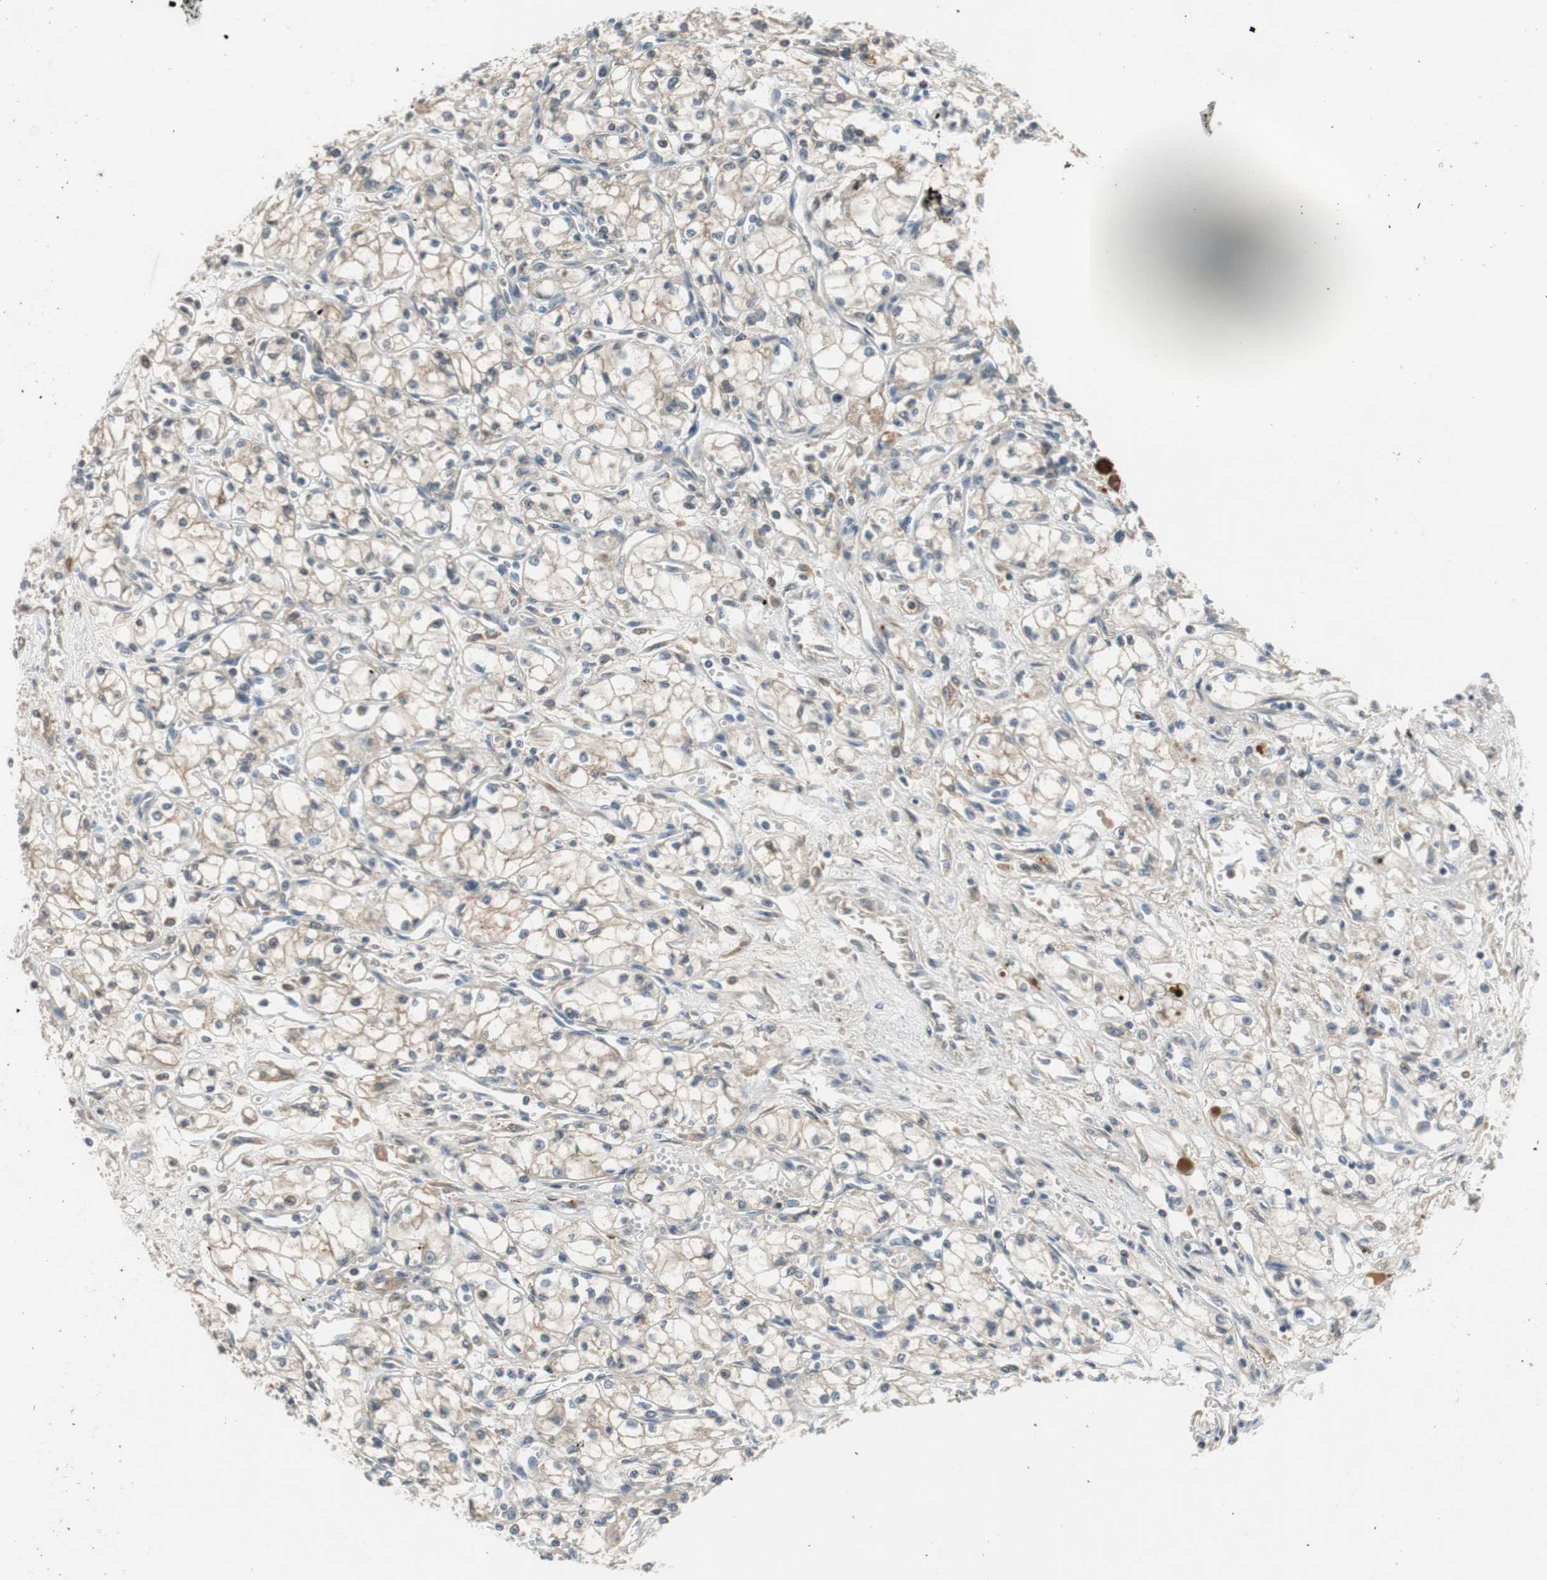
{"staining": {"intensity": "weak", "quantity": ">75%", "location": "cytoplasmic/membranous"}, "tissue": "renal cancer", "cell_type": "Tumor cells", "image_type": "cancer", "snomed": [{"axis": "morphology", "description": "Normal tissue, NOS"}, {"axis": "morphology", "description": "Adenocarcinoma, NOS"}, {"axis": "topography", "description": "Kidney"}], "caption": "Immunohistochemical staining of renal adenocarcinoma reveals weak cytoplasmic/membranous protein staining in approximately >75% of tumor cells.", "gene": "C4A", "patient": {"sex": "male", "age": 59}}